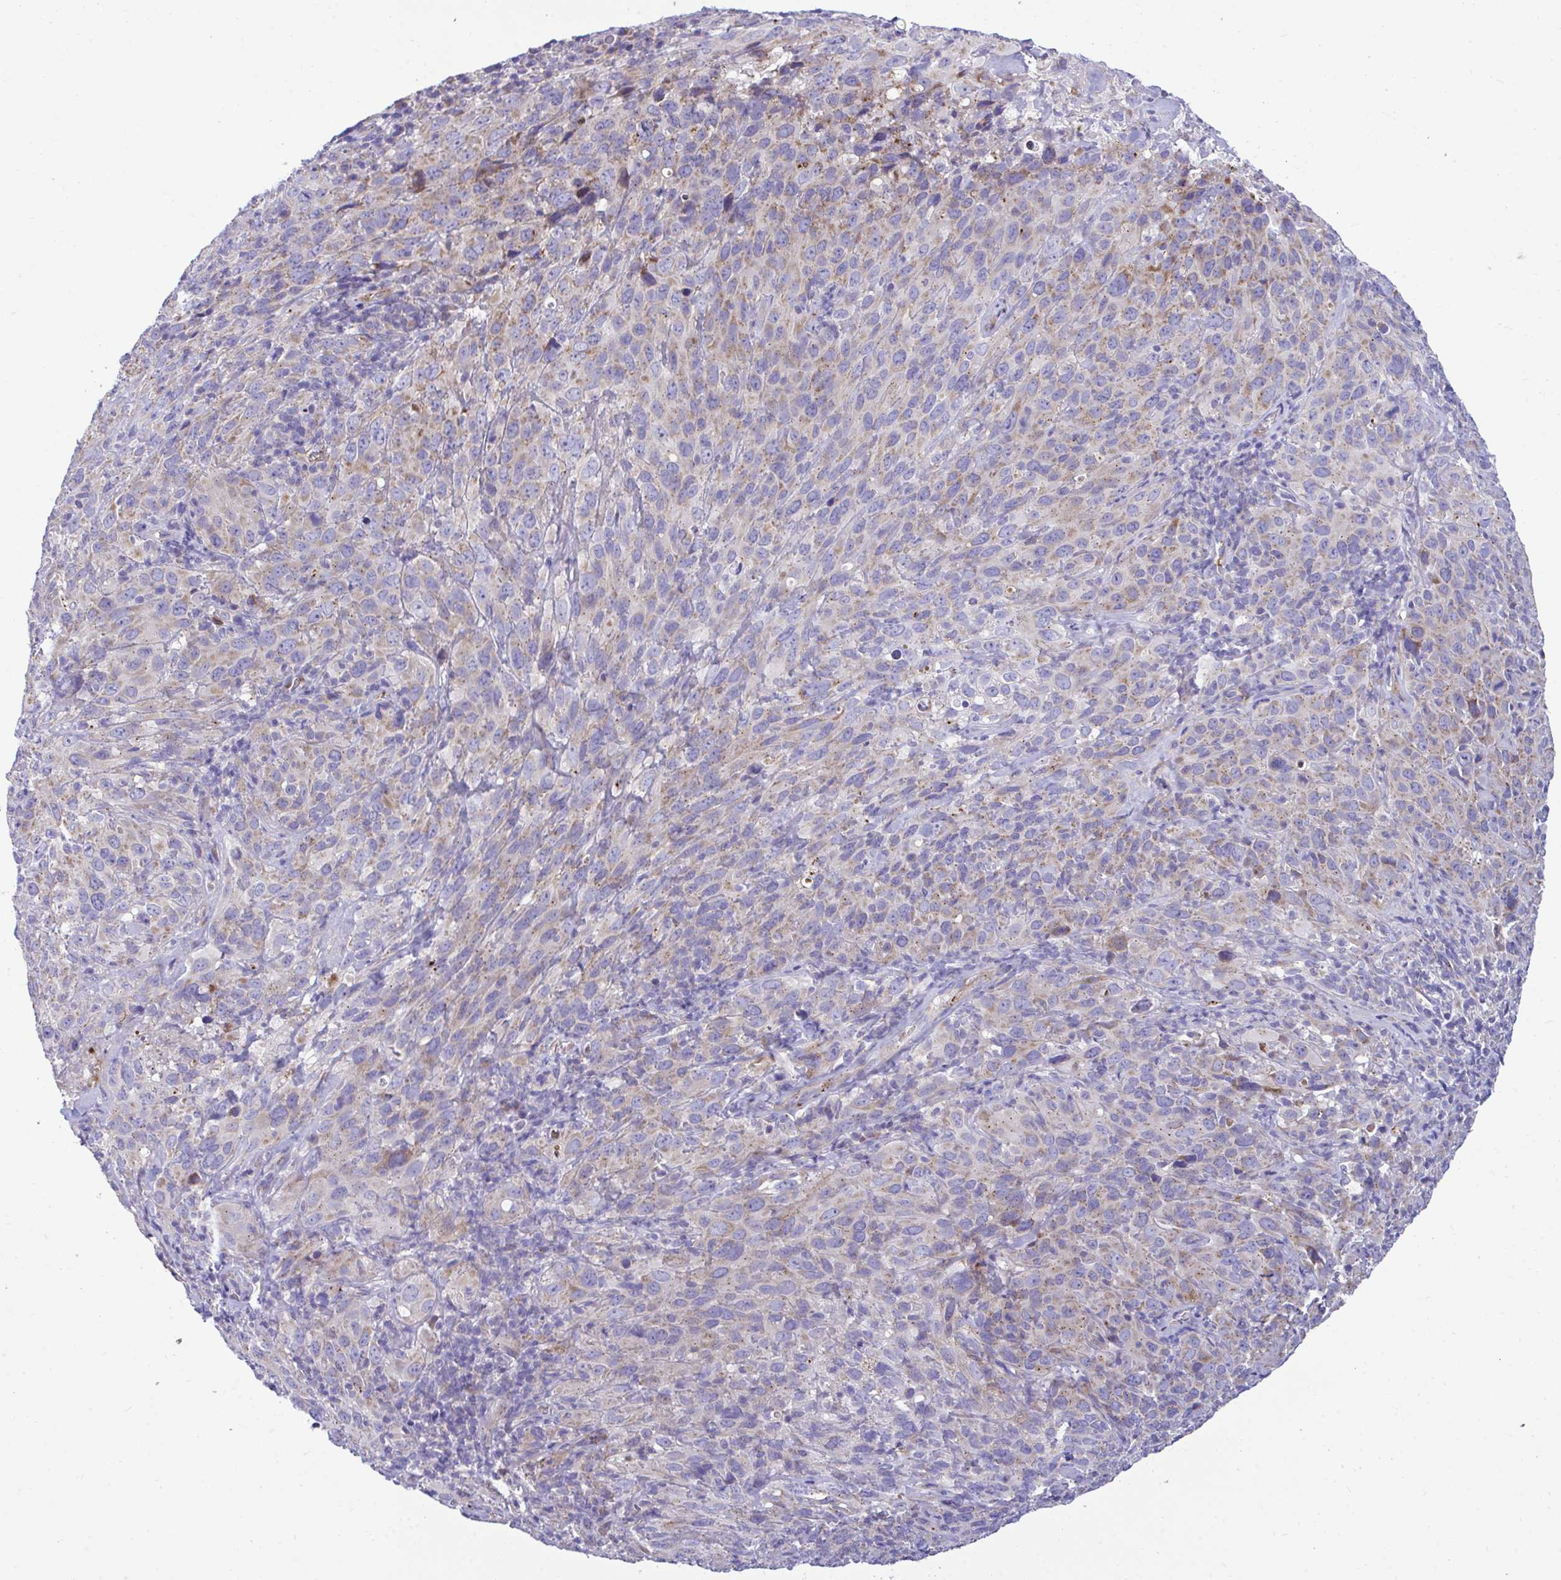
{"staining": {"intensity": "weak", "quantity": "25%-75%", "location": "cytoplasmic/membranous"}, "tissue": "cervical cancer", "cell_type": "Tumor cells", "image_type": "cancer", "snomed": [{"axis": "morphology", "description": "Squamous cell carcinoma, NOS"}, {"axis": "topography", "description": "Cervix"}], "caption": "Cervical cancer (squamous cell carcinoma) stained for a protein (brown) shows weak cytoplasmic/membranous positive staining in approximately 25%-75% of tumor cells.", "gene": "MRPS16", "patient": {"sex": "female", "age": 51}}